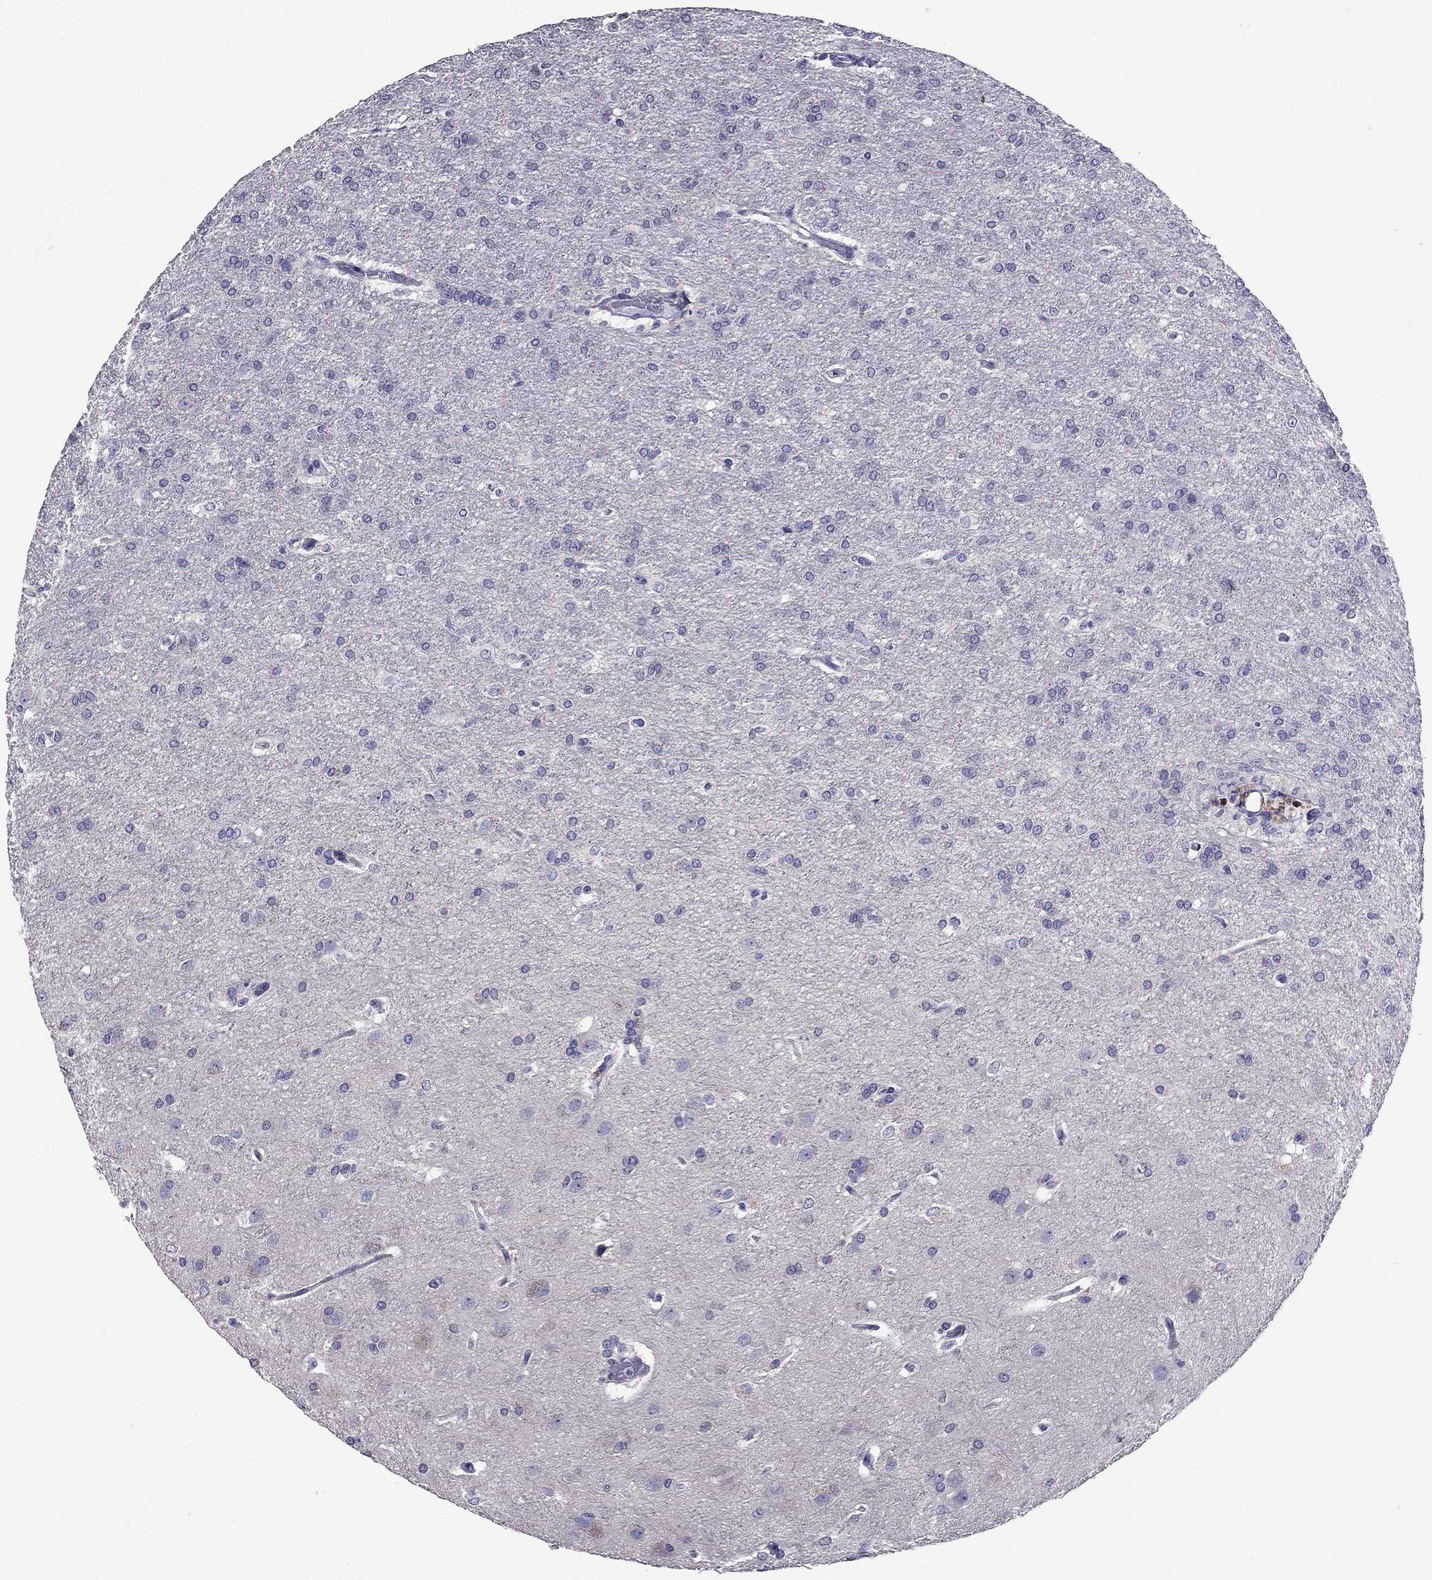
{"staining": {"intensity": "negative", "quantity": "none", "location": "none"}, "tissue": "glioma", "cell_type": "Tumor cells", "image_type": "cancer", "snomed": [{"axis": "morphology", "description": "Glioma, malignant, High grade"}, {"axis": "topography", "description": "Brain"}], "caption": "IHC of human malignant high-grade glioma shows no staining in tumor cells. (DAB (3,3'-diaminobenzidine) immunohistochemistry (IHC) visualized using brightfield microscopy, high magnification).", "gene": "OXCT2", "patient": {"sex": "male", "age": 68}}